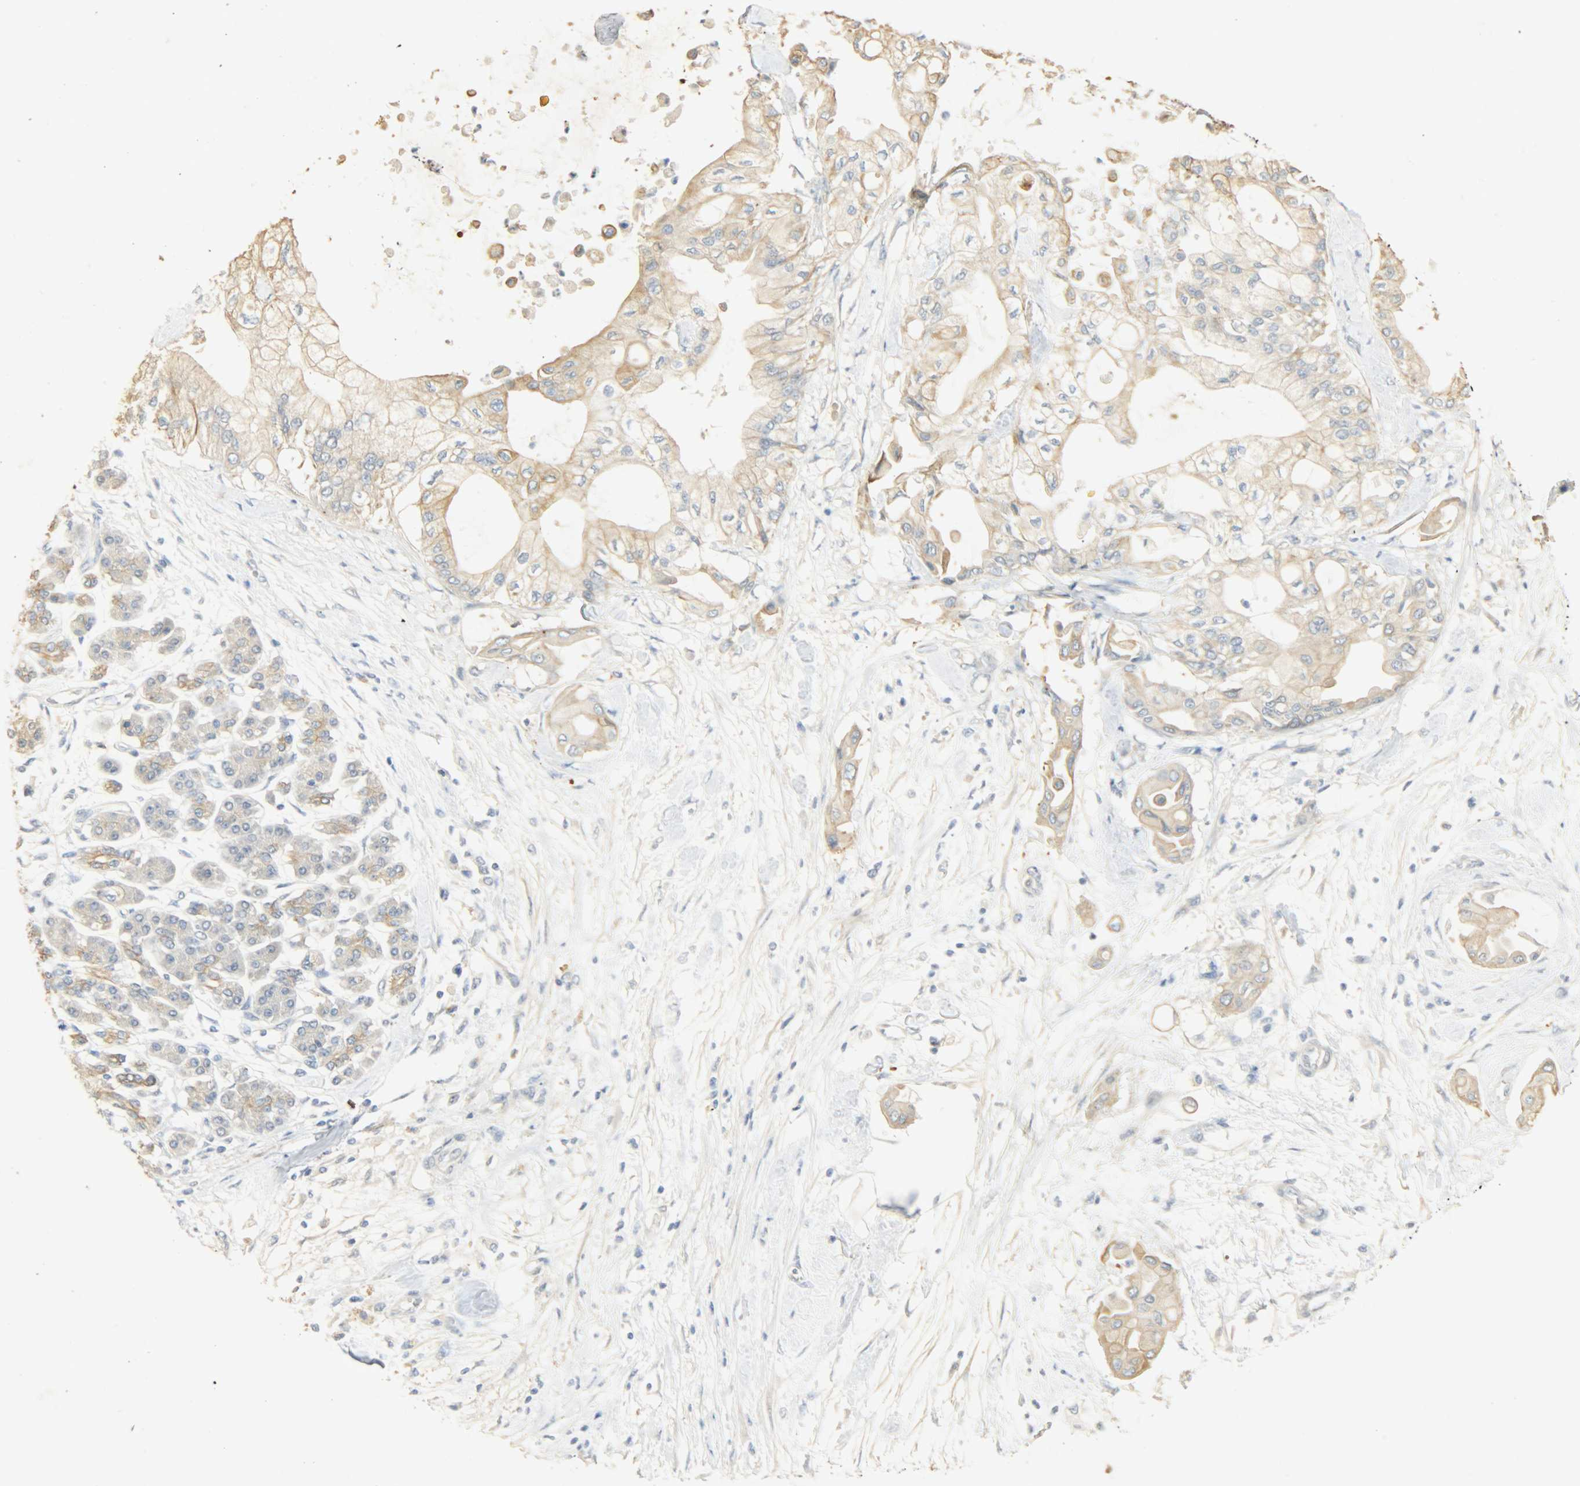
{"staining": {"intensity": "moderate", "quantity": ">75%", "location": "cytoplasmic/membranous"}, "tissue": "pancreatic cancer", "cell_type": "Tumor cells", "image_type": "cancer", "snomed": [{"axis": "morphology", "description": "Adenocarcinoma, NOS"}, {"axis": "morphology", "description": "Adenocarcinoma, metastatic, NOS"}, {"axis": "topography", "description": "Lymph node"}, {"axis": "topography", "description": "Pancreas"}, {"axis": "topography", "description": "Duodenum"}], "caption": "DAB immunohistochemical staining of adenocarcinoma (pancreatic) exhibits moderate cytoplasmic/membranous protein staining in about >75% of tumor cells.", "gene": "USP13", "patient": {"sex": "female", "age": 64}}